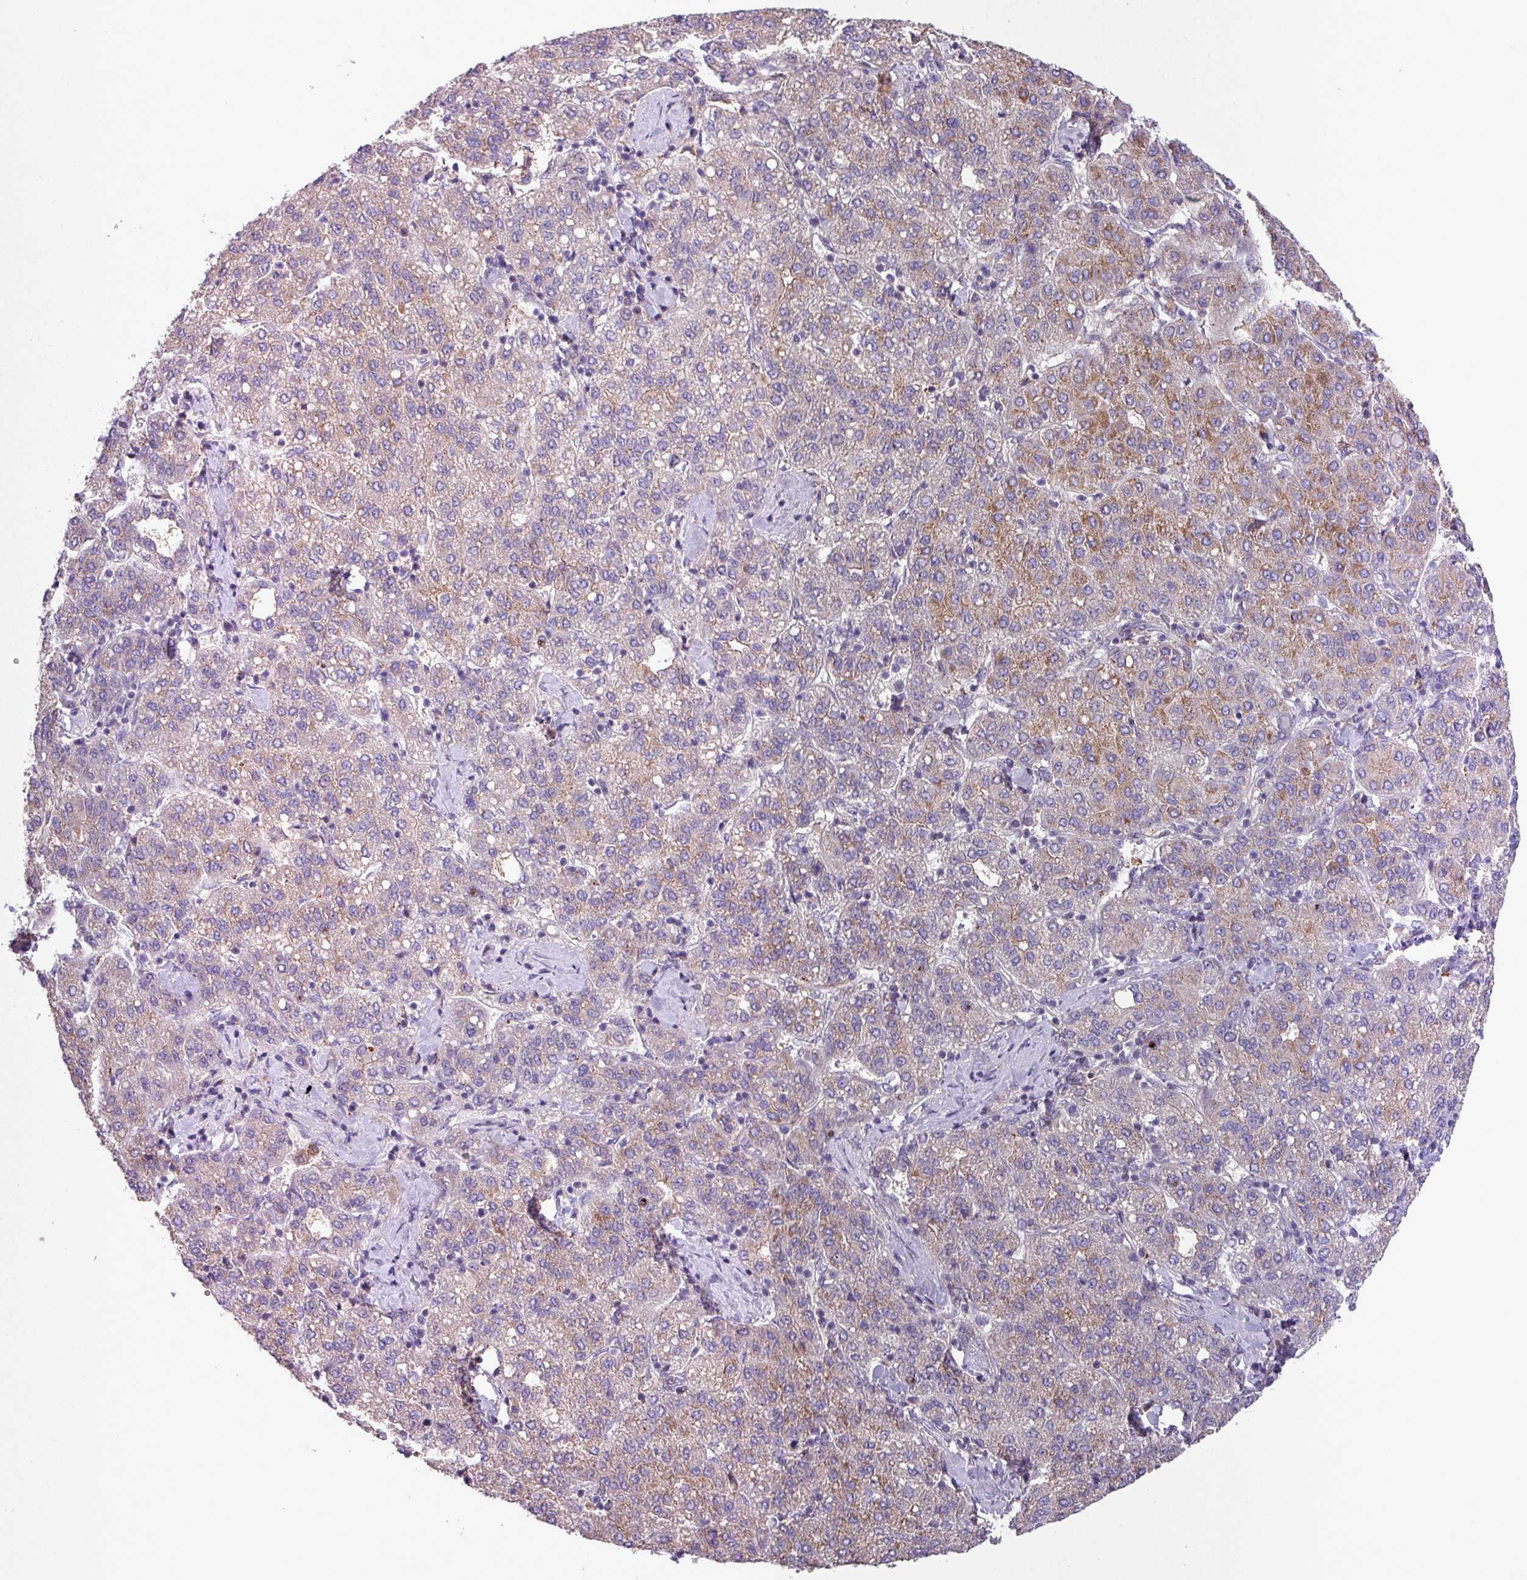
{"staining": {"intensity": "moderate", "quantity": "25%-75%", "location": "cytoplasmic/membranous"}, "tissue": "liver cancer", "cell_type": "Tumor cells", "image_type": "cancer", "snomed": [{"axis": "morphology", "description": "Carcinoma, Hepatocellular, NOS"}, {"axis": "topography", "description": "Liver"}], "caption": "Hepatocellular carcinoma (liver) stained for a protein (brown) shows moderate cytoplasmic/membranous positive staining in approximately 25%-75% of tumor cells.", "gene": "IQCJ", "patient": {"sex": "male", "age": 65}}